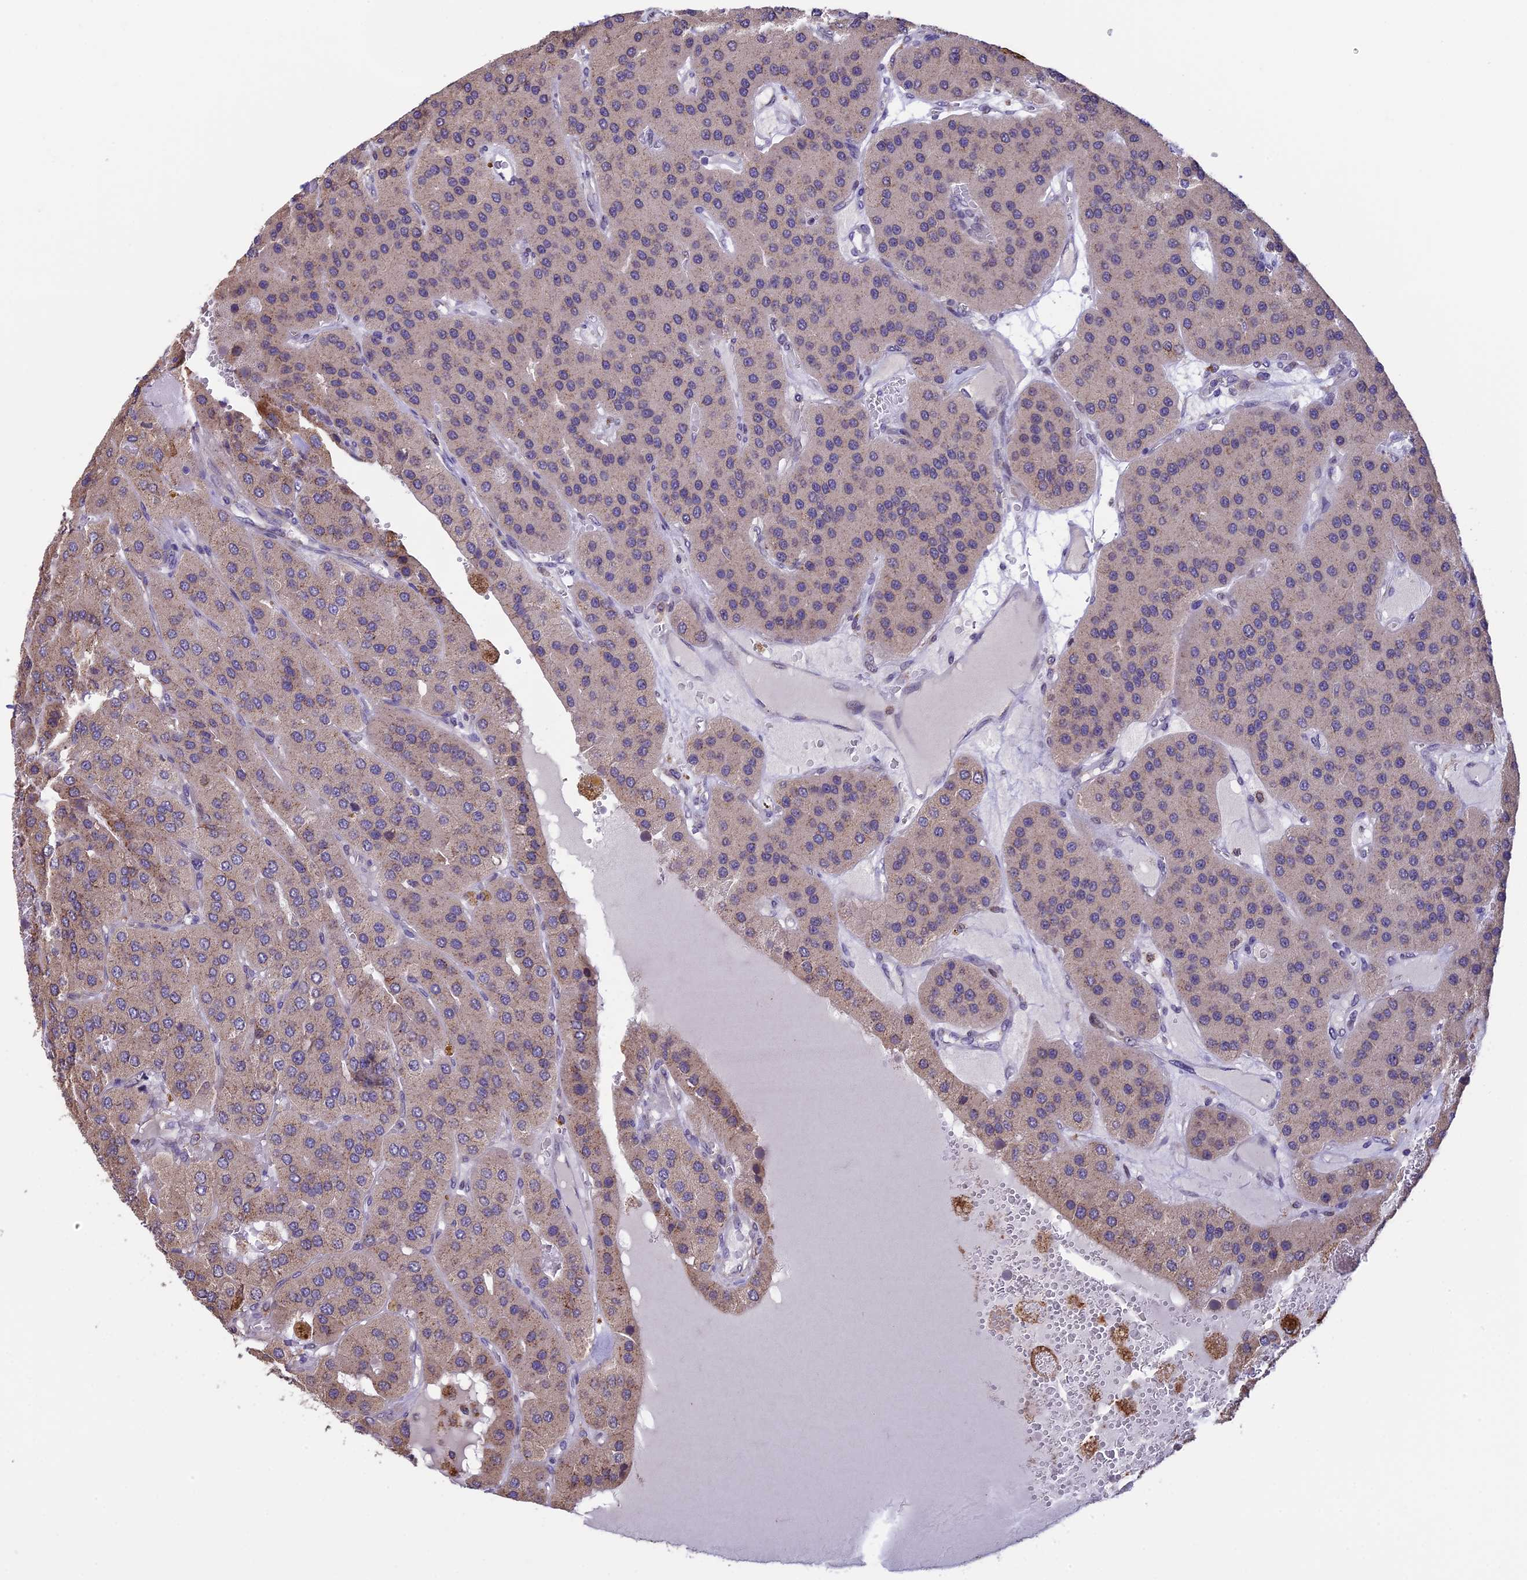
{"staining": {"intensity": "weak", "quantity": "<25%", "location": "cytoplasmic/membranous"}, "tissue": "parathyroid gland", "cell_type": "Glandular cells", "image_type": "normal", "snomed": [{"axis": "morphology", "description": "Normal tissue, NOS"}, {"axis": "morphology", "description": "Adenoma, NOS"}, {"axis": "topography", "description": "Parathyroid gland"}], "caption": "This is a micrograph of IHC staining of unremarkable parathyroid gland, which shows no positivity in glandular cells.", "gene": "DMRTA2", "patient": {"sex": "female", "age": 86}}